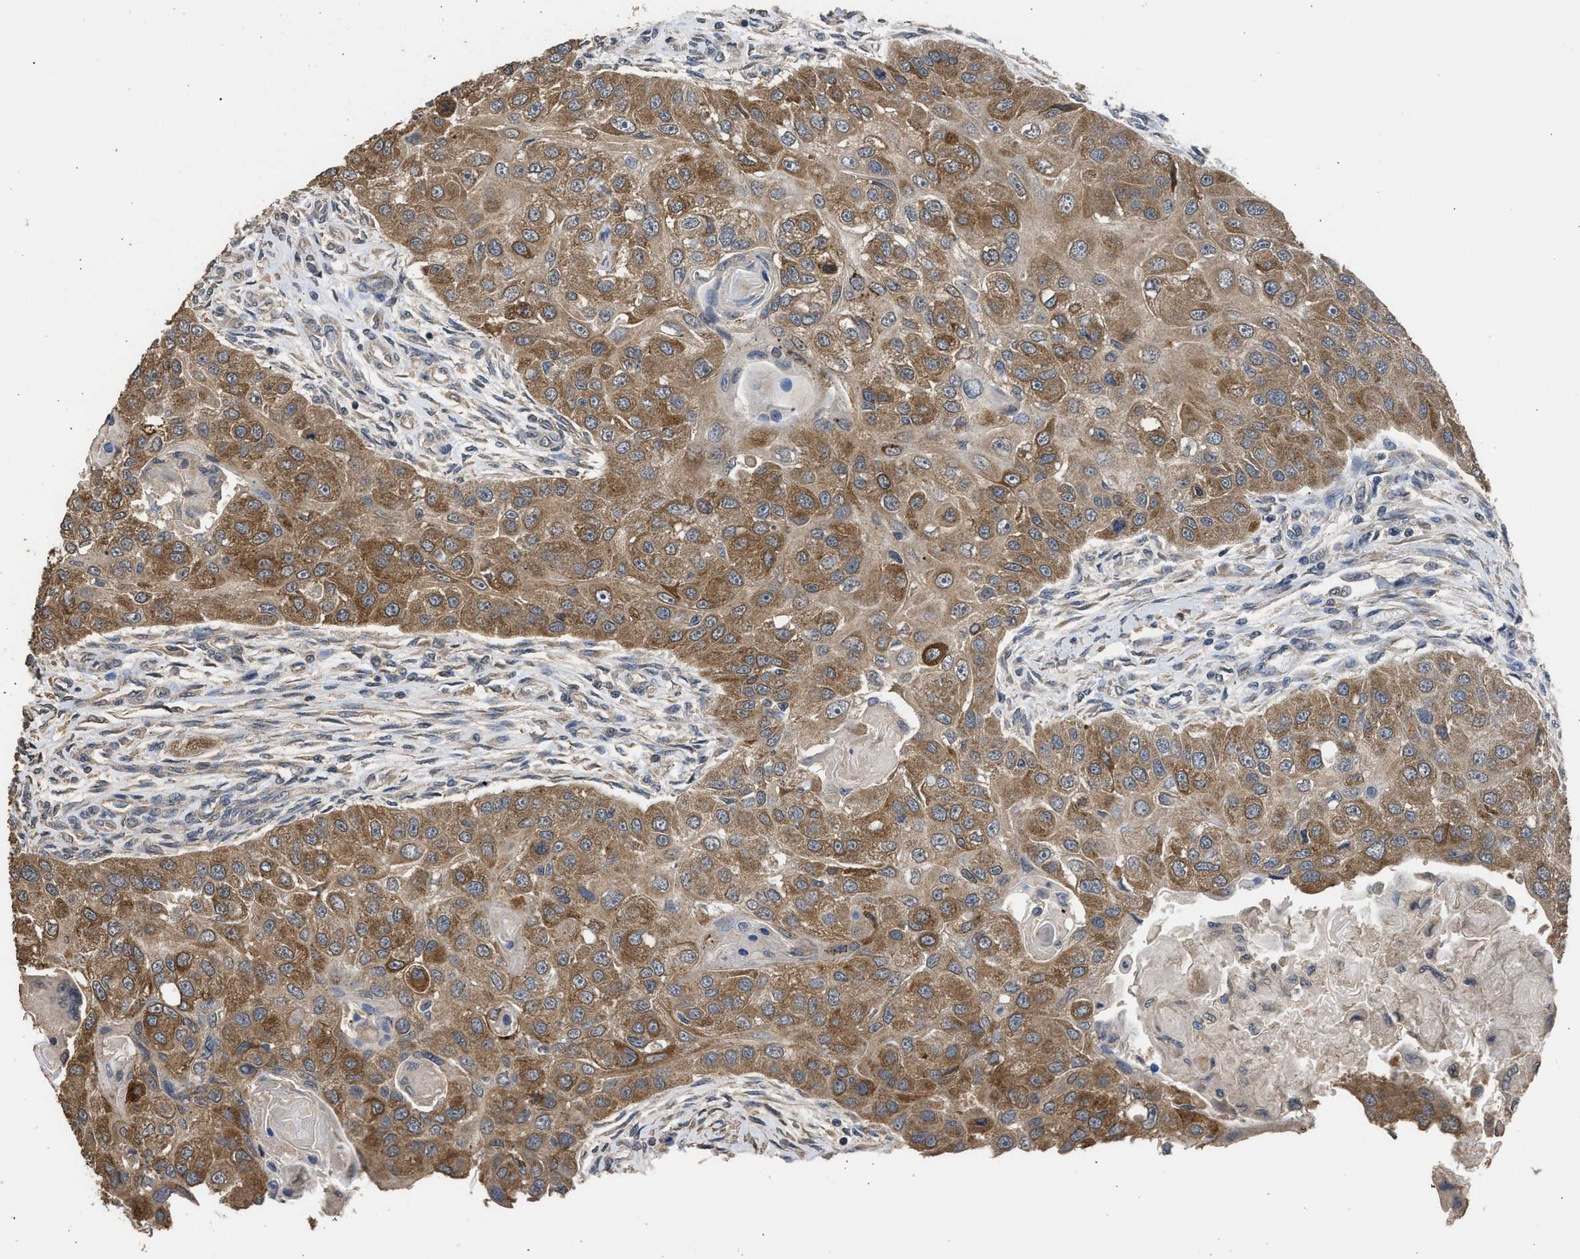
{"staining": {"intensity": "moderate", "quantity": ">75%", "location": "cytoplasmic/membranous"}, "tissue": "head and neck cancer", "cell_type": "Tumor cells", "image_type": "cancer", "snomed": [{"axis": "morphology", "description": "Normal tissue, NOS"}, {"axis": "morphology", "description": "Squamous cell carcinoma, NOS"}, {"axis": "topography", "description": "Skeletal muscle"}, {"axis": "topography", "description": "Head-Neck"}], "caption": "Squamous cell carcinoma (head and neck) stained with a brown dye reveals moderate cytoplasmic/membranous positive staining in approximately >75% of tumor cells.", "gene": "SPINT2", "patient": {"sex": "male", "age": 51}}